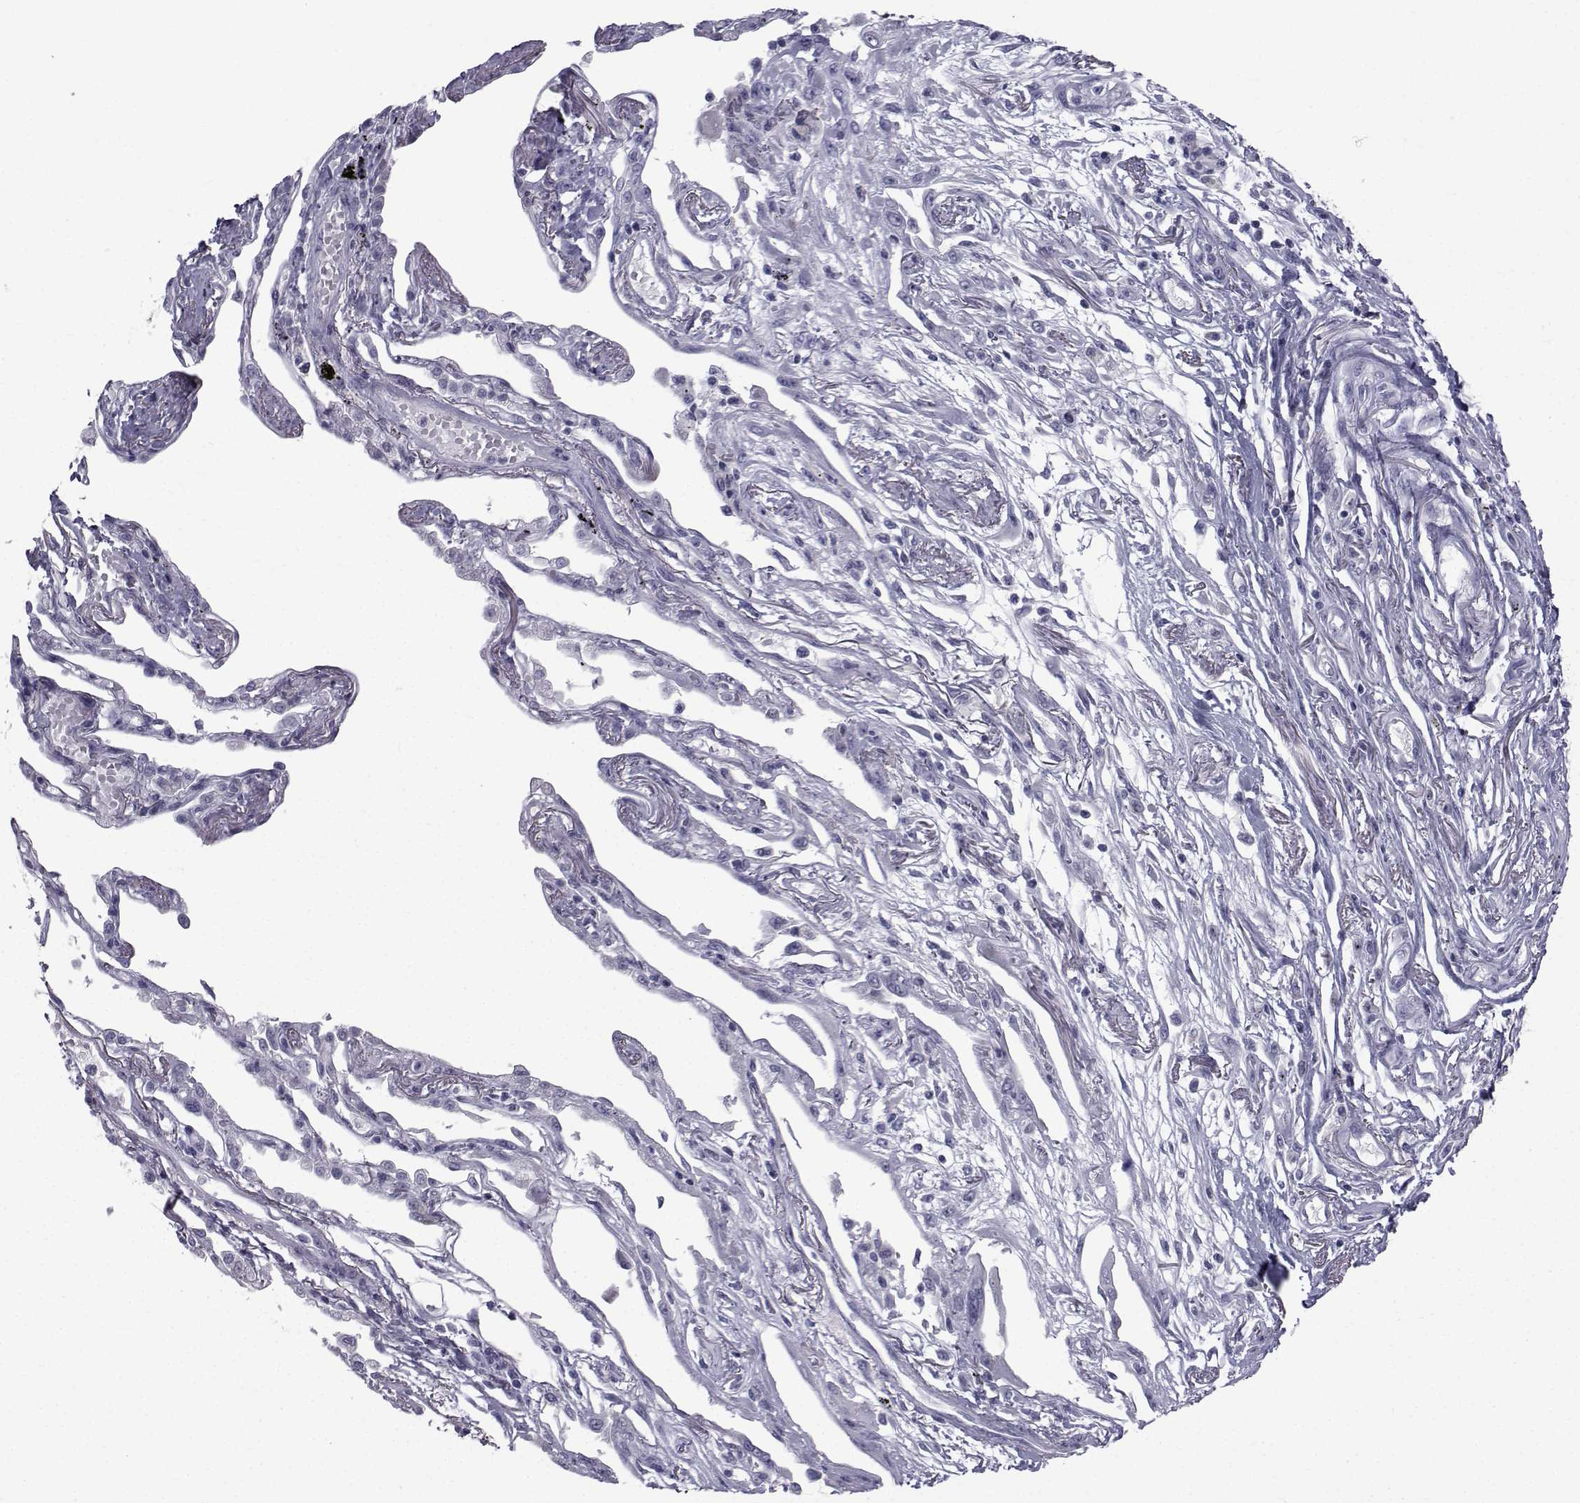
{"staining": {"intensity": "negative", "quantity": "none", "location": "none"}, "tissue": "lung cancer", "cell_type": "Tumor cells", "image_type": "cancer", "snomed": [{"axis": "morphology", "description": "Squamous cell carcinoma, NOS"}, {"axis": "topography", "description": "Lung"}], "caption": "There is no significant expression in tumor cells of lung squamous cell carcinoma. Nuclei are stained in blue.", "gene": "FDXR", "patient": {"sex": "male", "age": 73}}